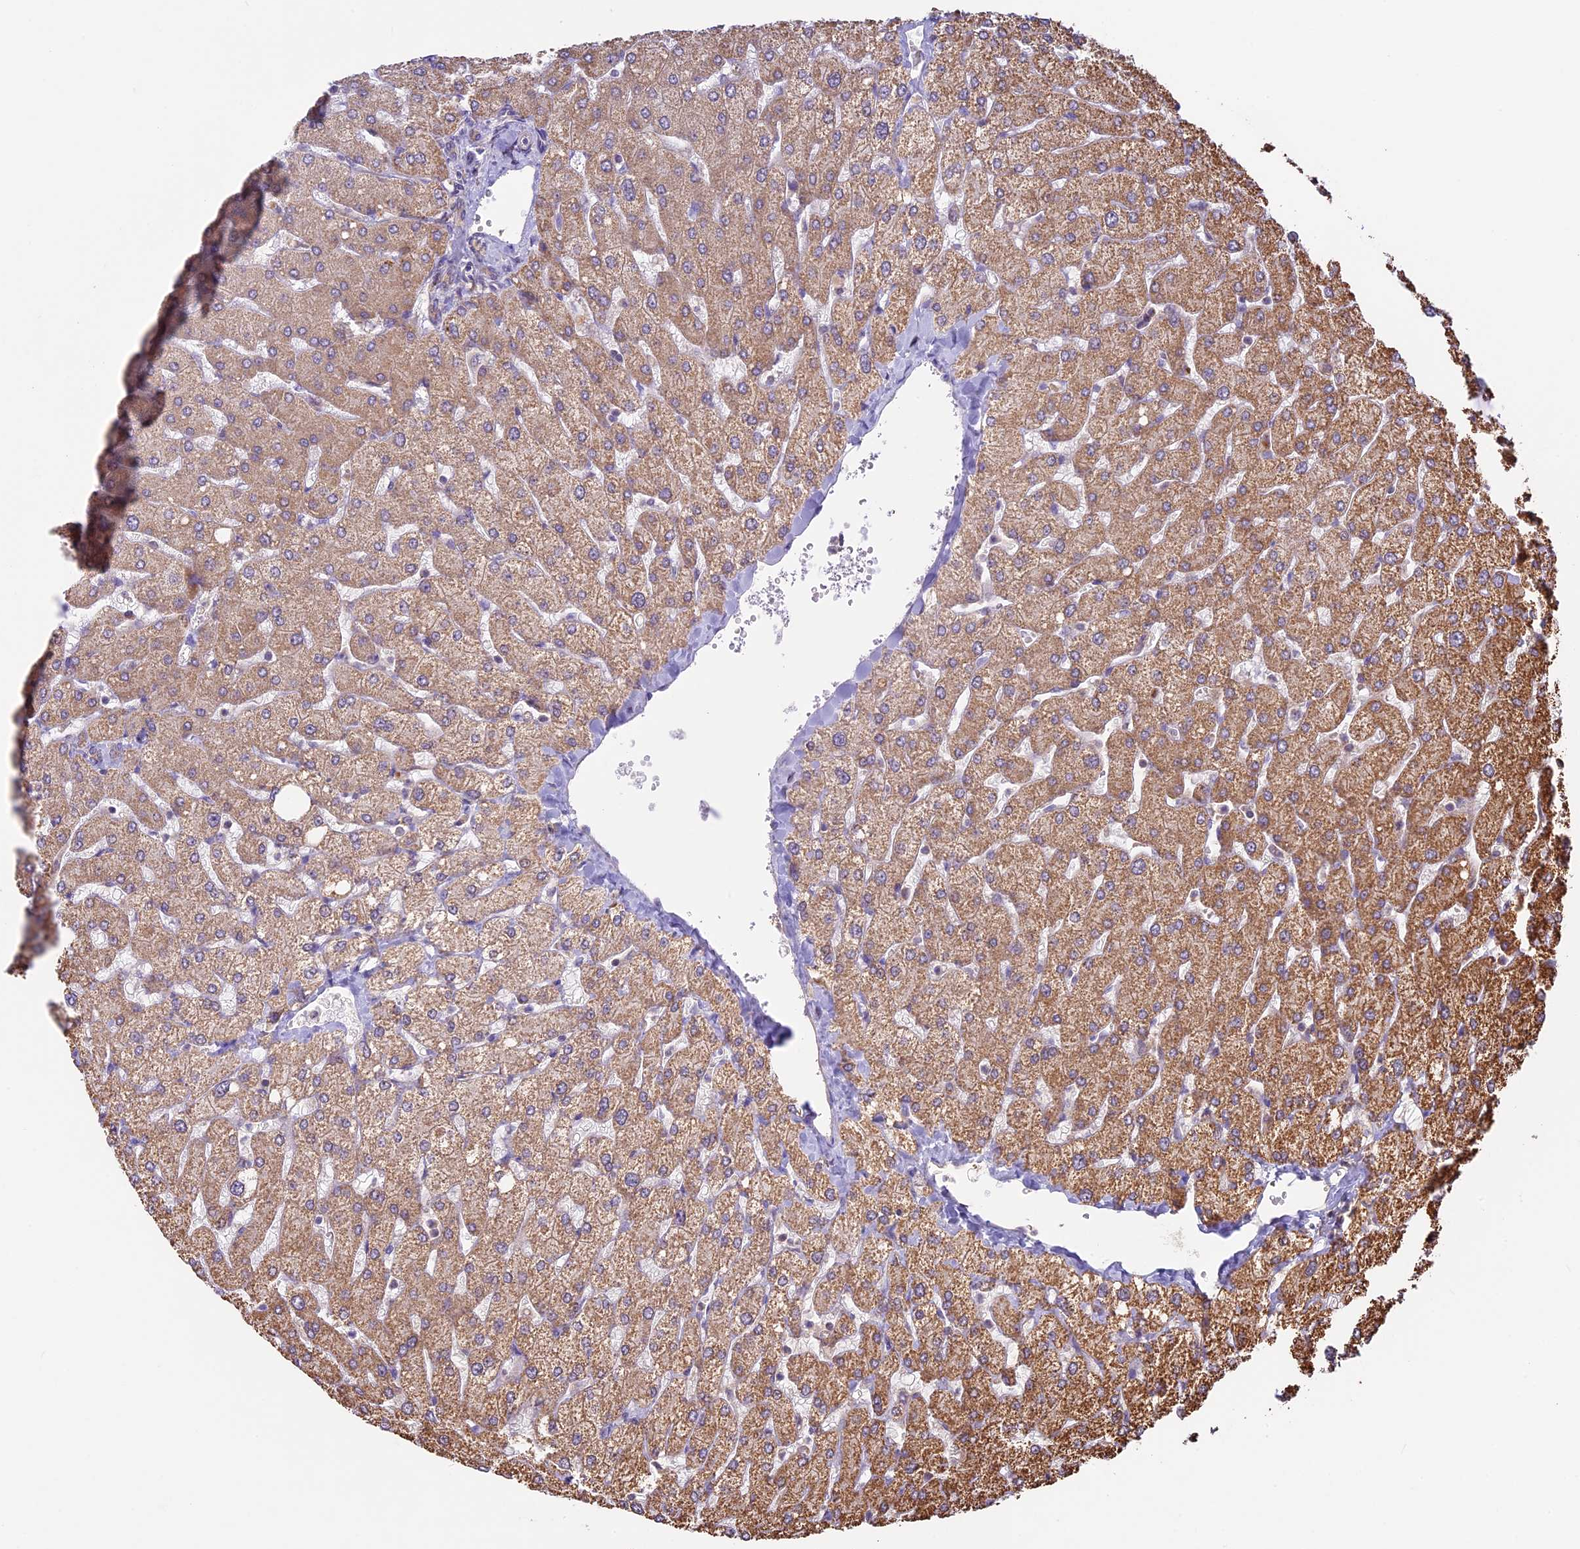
{"staining": {"intensity": "moderate", "quantity": "<25%", "location": "cytoplasmic/membranous"}, "tissue": "liver", "cell_type": "Cholangiocytes", "image_type": "normal", "snomed": [{"axis": "morphology", "description": "Normal tissue, NOS"}, {"axis": "topography", "description": "Liver"}], "caption": "An image of liver stained for a protein demonstrates moderate cytoplasmic/membranous brown staining in cholangiocytes. (DAB = brown stain, brightfield microscopy at high magnification).", "gene": "BCAS4", "patient": {"sex": "male", "age": 55}}